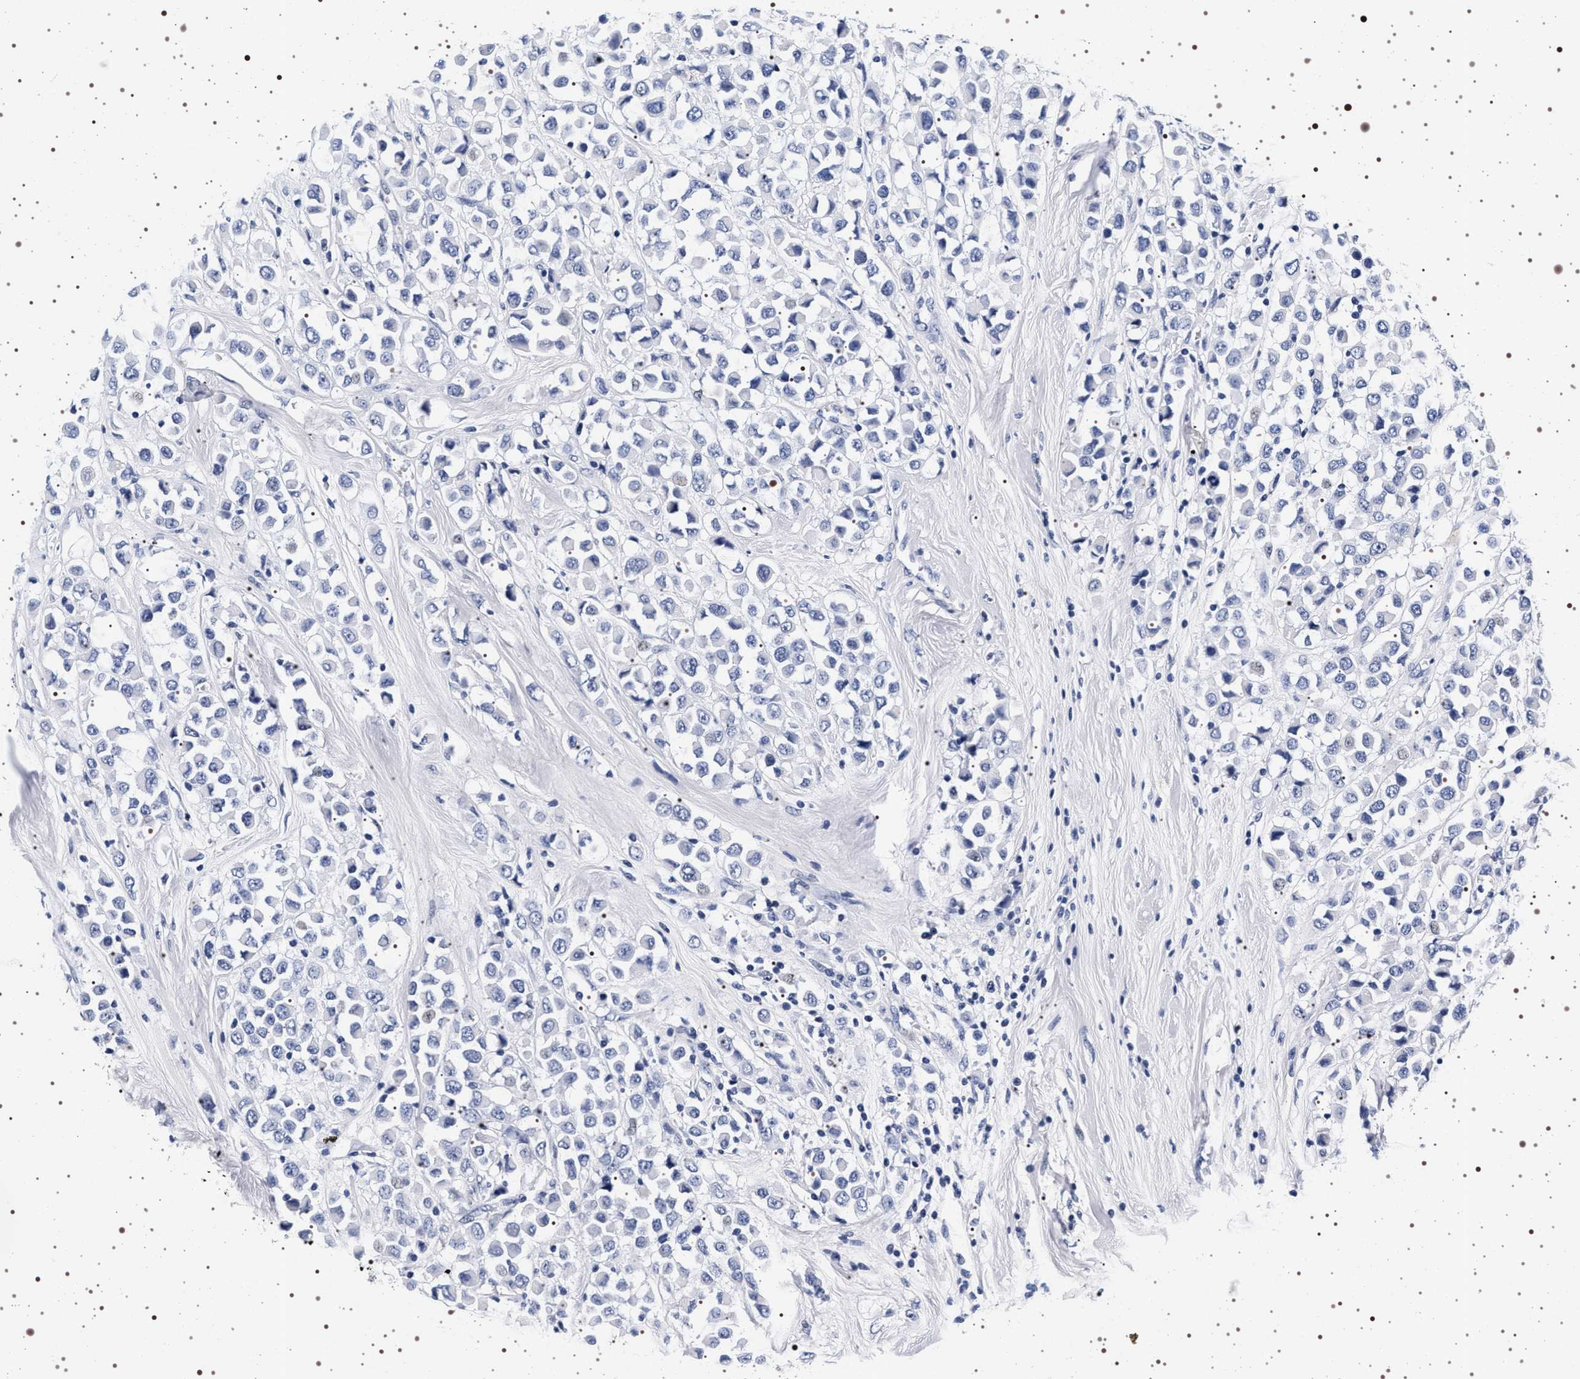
{"staining": {"intensity": "negative", "quantity": "none", "location": "none"}, "tissue": "breast cancer", "cell_type": "Tumor cells", "image_type": "cancer", "snomed": [{"axis": "morphology", "description": "Duct carcinoma"}, {"axis": "topography", "description": "Breast"}], "caption": "High magnification brightfield microscopy of breast invasive ductal carcinoma stained with DAB (brown) and counterstained with hematoxylin (blue): tumor cells show no significant positivity.", "gene": "SYN1", "patient": {"sex": "female", "age": 61}}